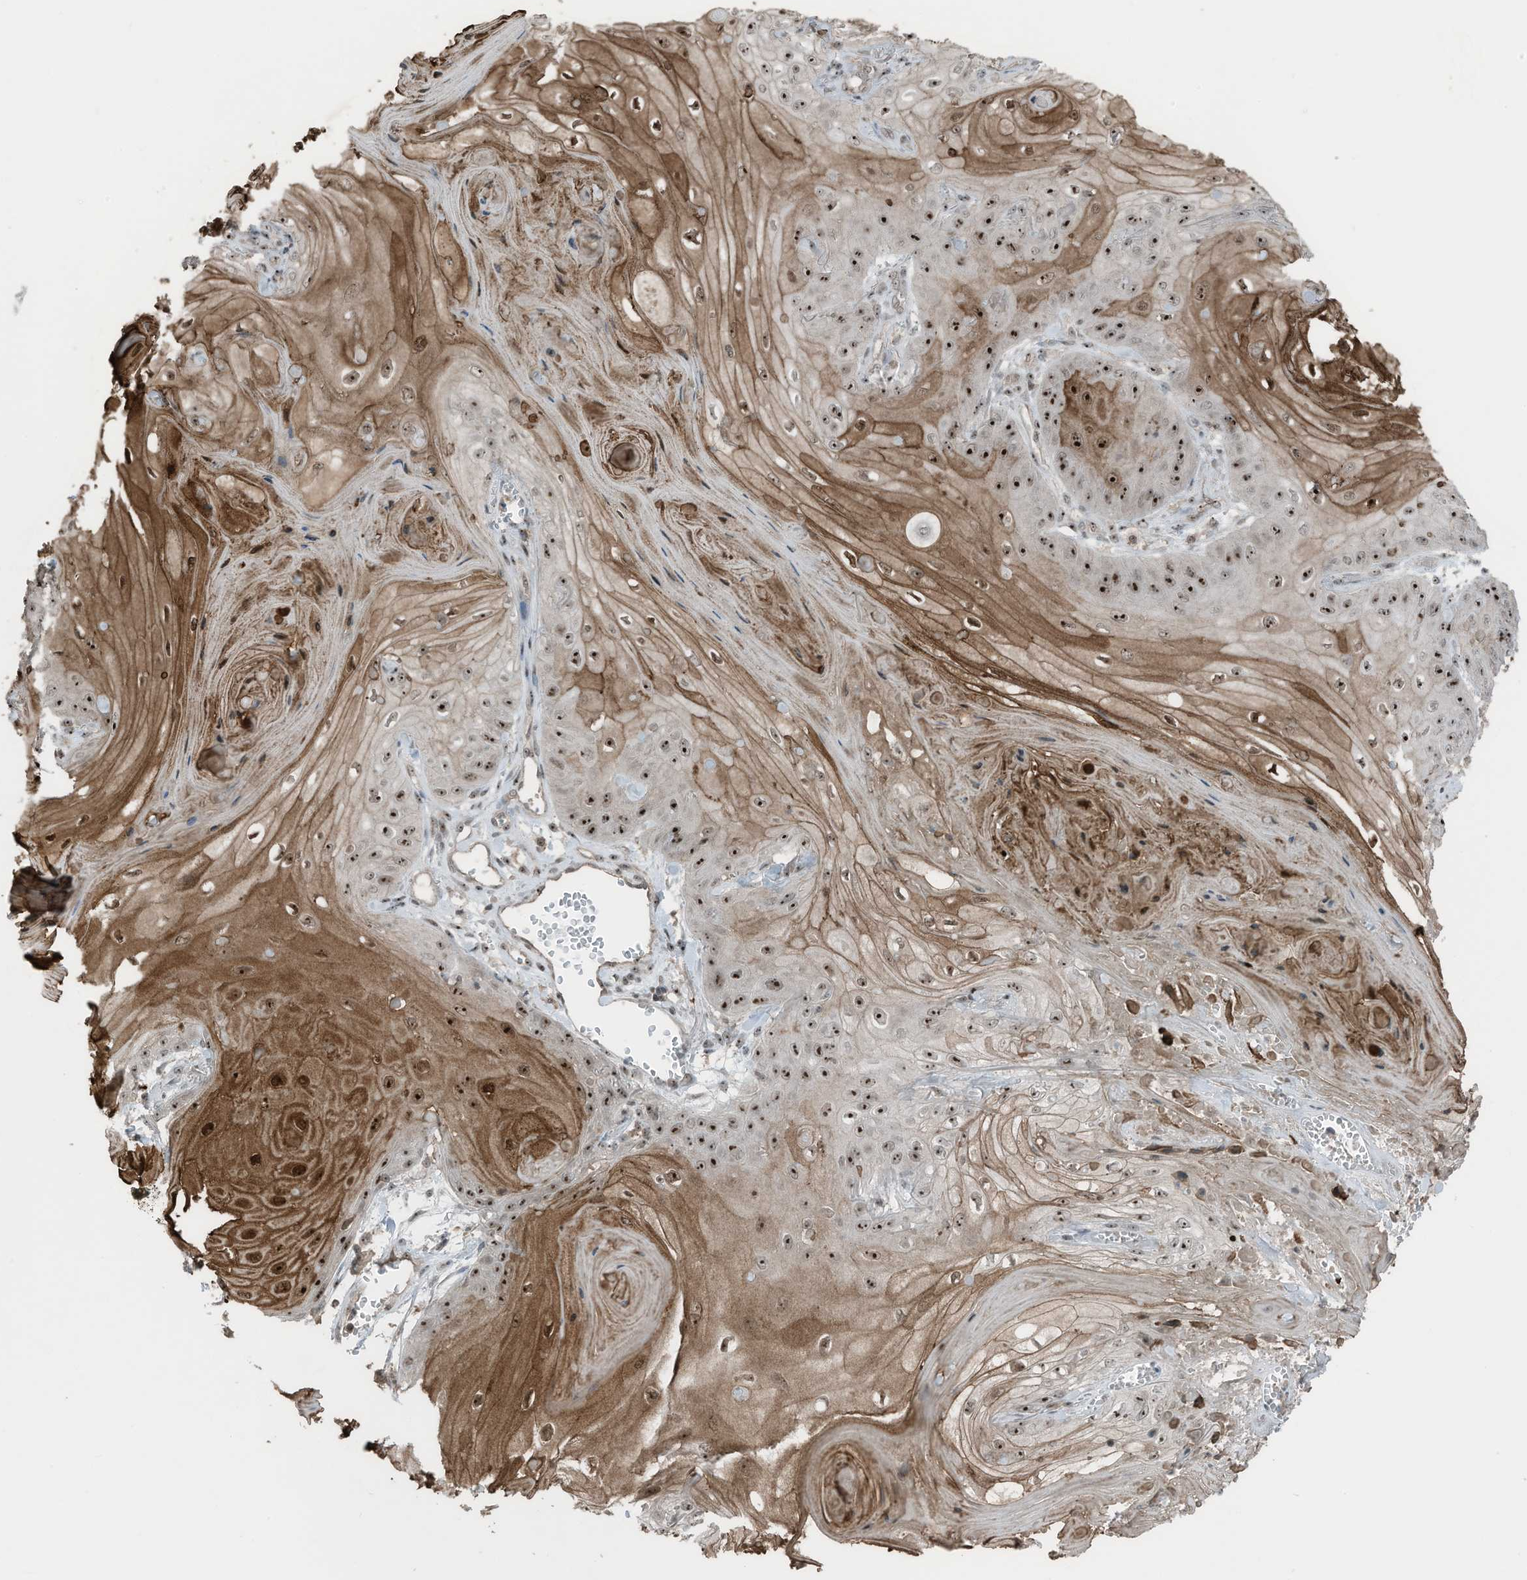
{"staining": {"intensity": "strong", "quantity": ">75%", "location": "cytoplasmic/membranous,nuclear"}, "tissue": "skin cancer", "cell_type": "Tumor cells", "image_type": "cancer", "snomed": [{"axis": "morphology", "description": "Squamous cell carcinoma, NOS"}, {"axis": "topography", "description": "Skin"}], "caption": "The image demonstrates staining of skin cancer, revealing strong cytoplasmic/membranous and nuclear protein staining (brown color) within tumor cells.", "gene": "UTP3", "patient": {"sex": "male", "age": 74}}